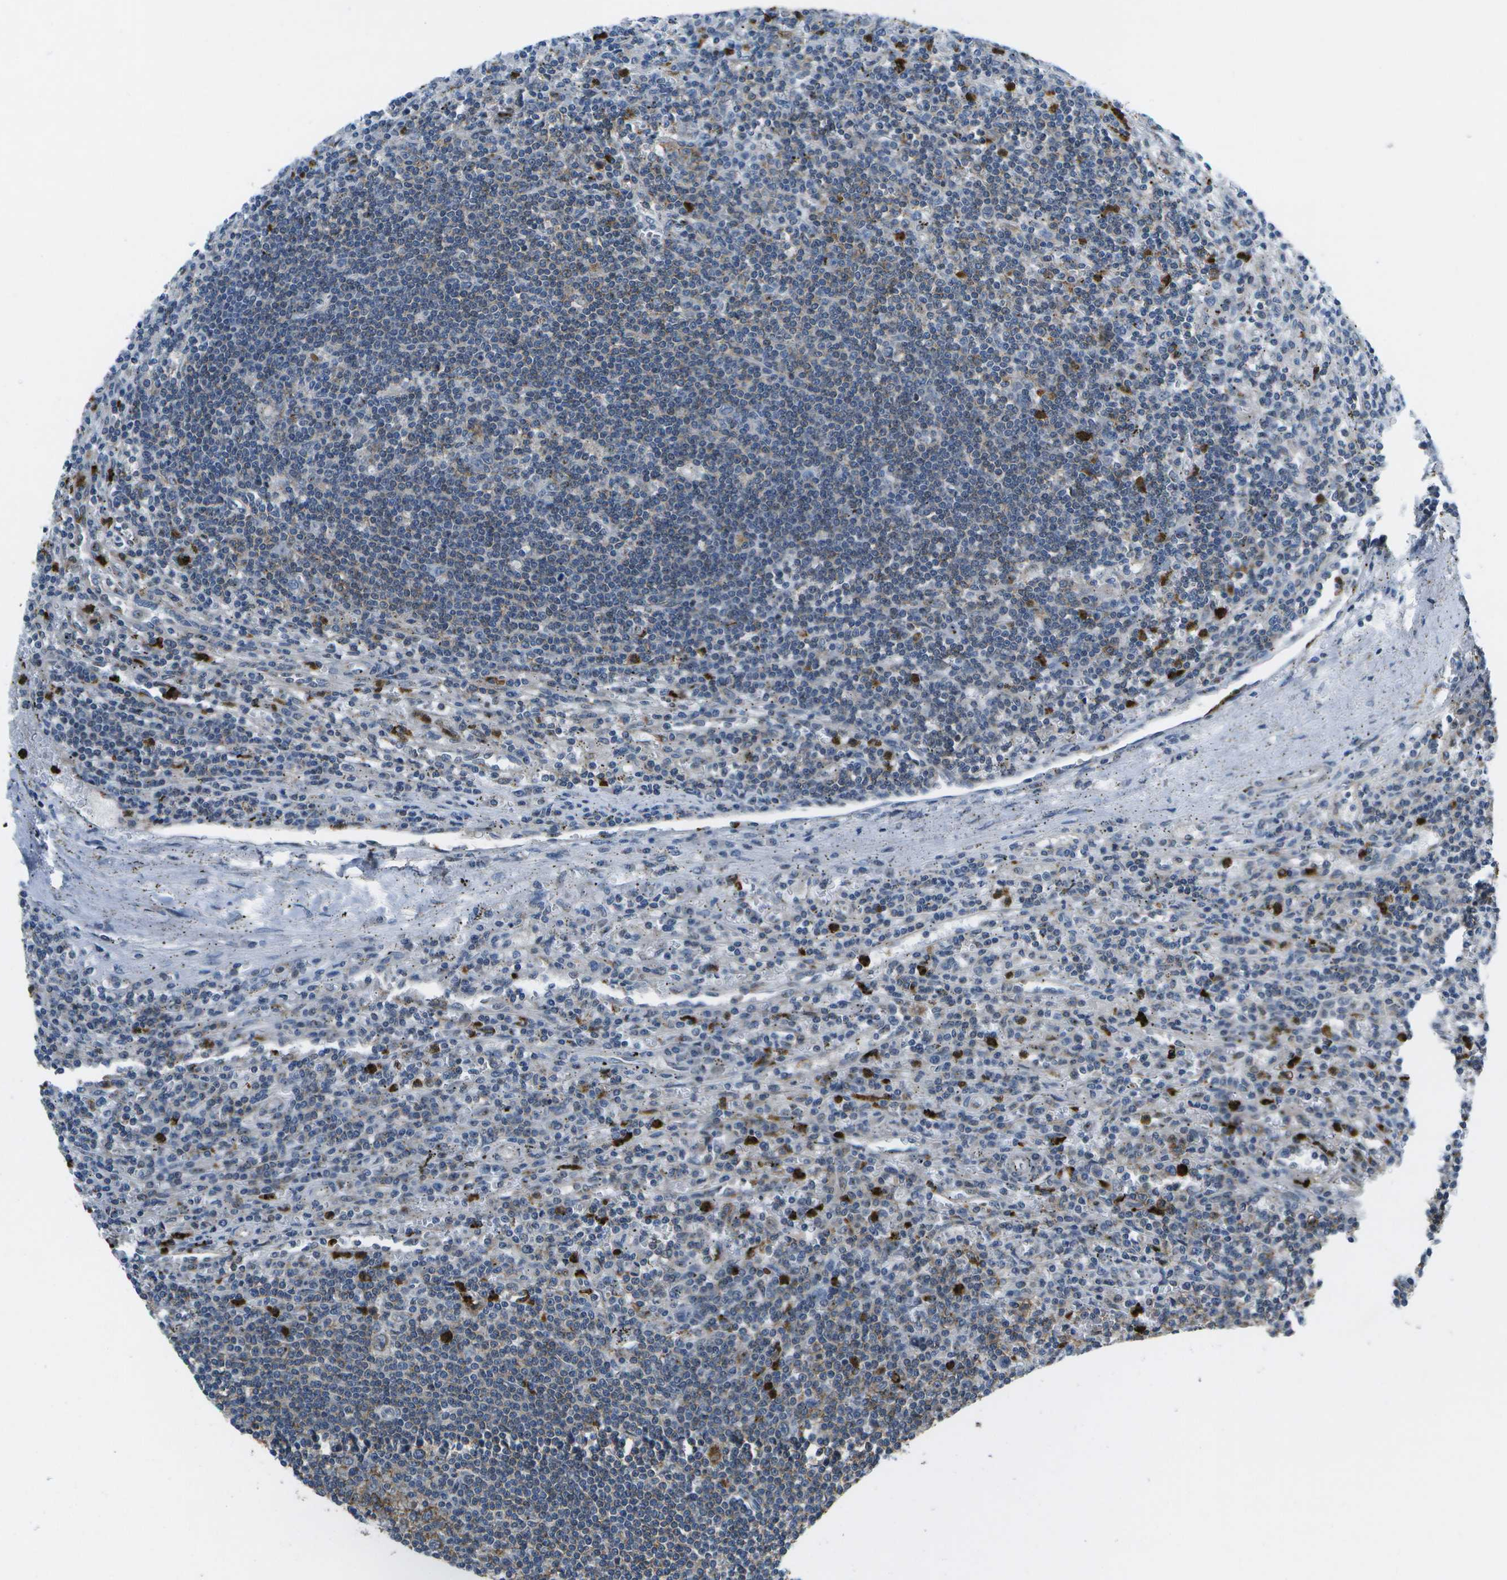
{"staining": {"intensity": "weak", "quantity": "<25%", "location": "cytoplasmic/membranous"}, "tissue": "lymphoma", "cell_type": "Tumor cells", "image_type": "cancer", "snomed": [{"axis": "morphology", "description": "Malignant lymphoma, non-Hodgkin's type, Low grade"}, {"axis": "topography", "description": "Spleen"}], "caption": "IHC histopathology image of neoplastic tissue: malignant lymphoma, non-Hodgkin's type (low-grade) stained with DAB (3,3'-diaminobenzidine) displays no significant protein expression in tumor cells.", "gene": "GALNT15", "patient": {"sex": "male", "age": 76}}